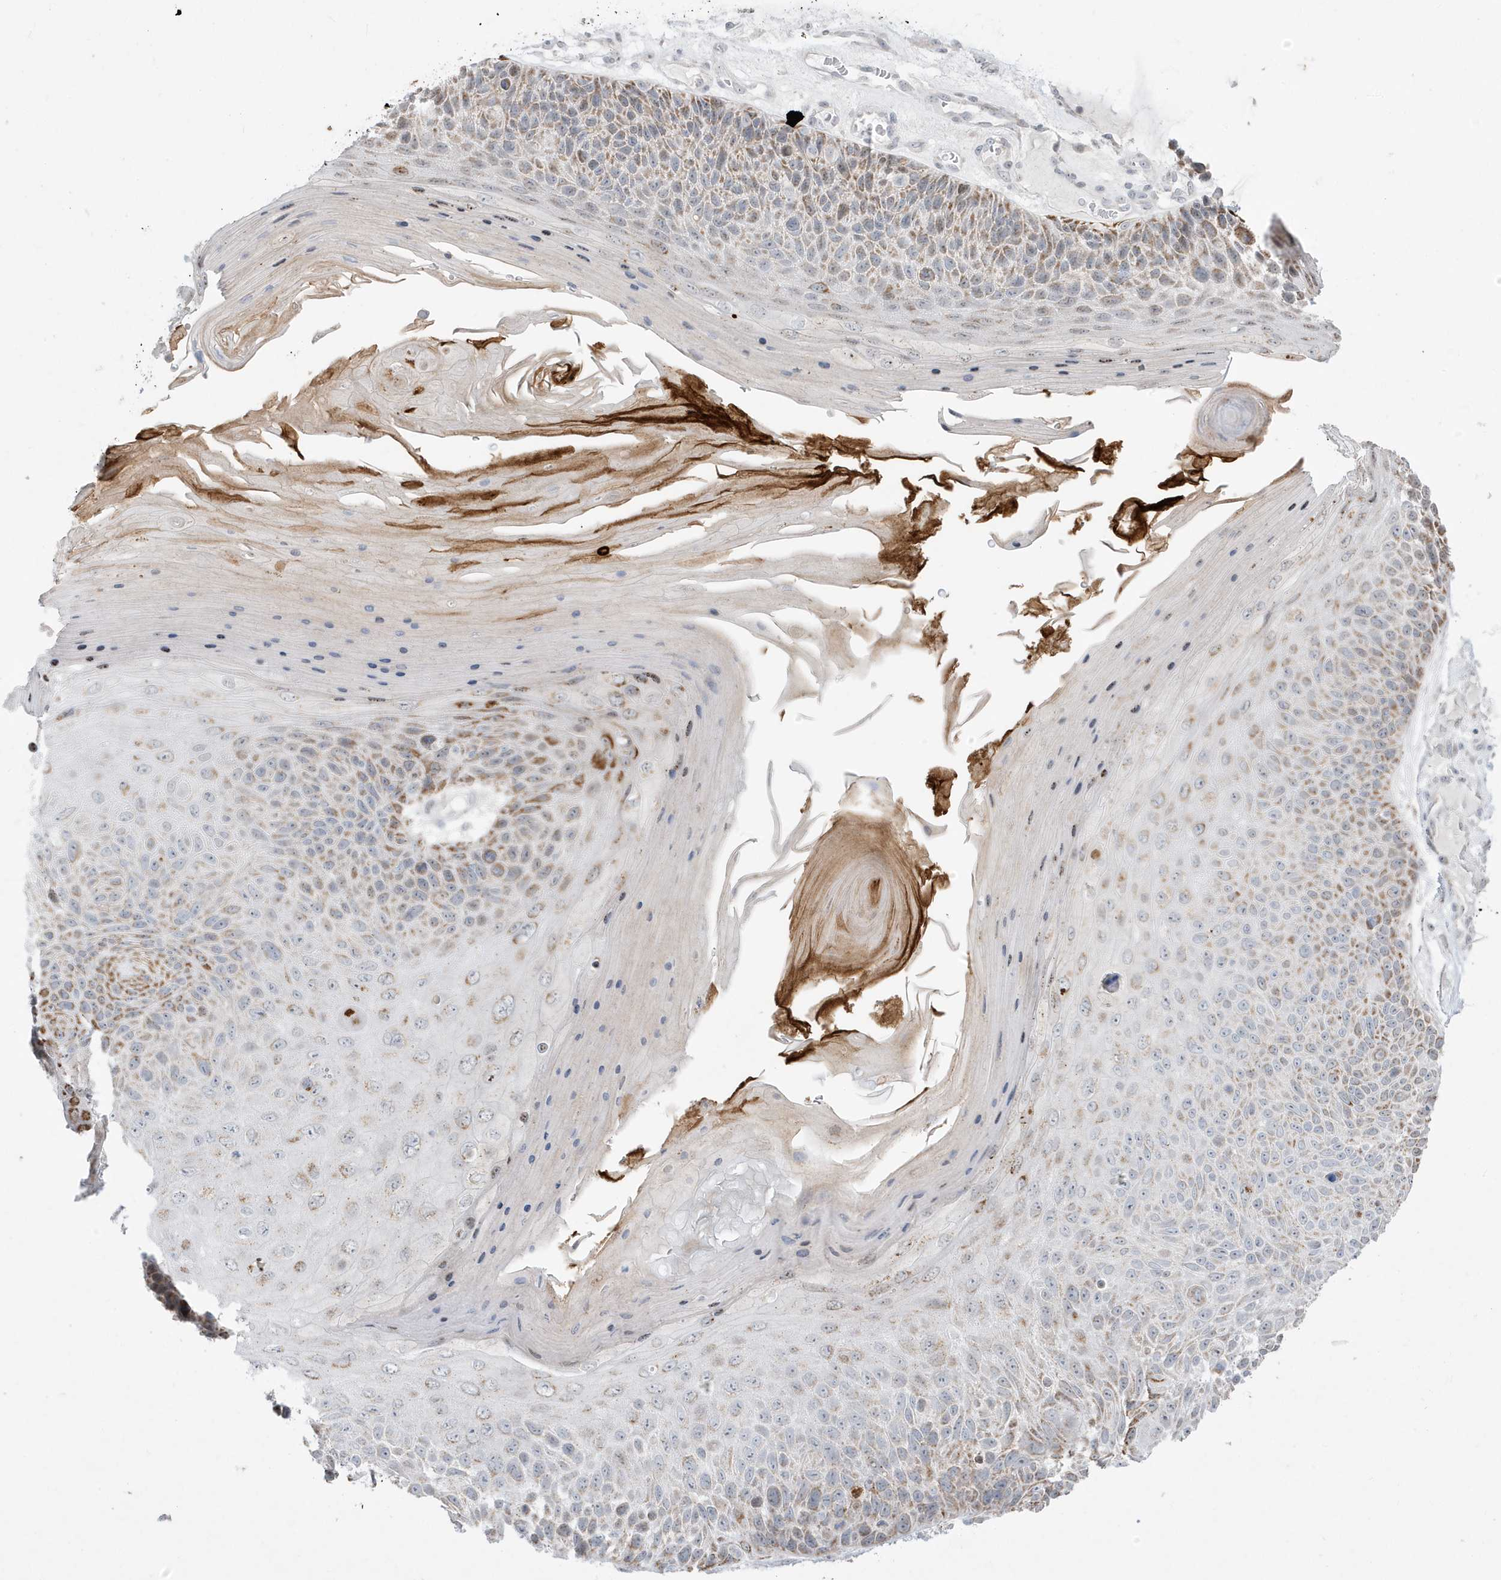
{"staining": {"intensity": "moderate", "quantity": ">75%", "location": "cytoplasmic/membranous"}, "tissue": "skin cancer", "cell_type": "Tumor cells", "image_type": "cancer", "snomed": [{"axis": "morphology", "description": "Squamous cell carcinoma, NOS"}, {"axis": "topography", "description": "Skin"}], "caption": "A brown stain labels moderate cytoplasmic/membranous positivity of a protein in human skin cancer tumor cells.", "gene": "FNDC1", "patient": {"sex": "female", "age": 88}}